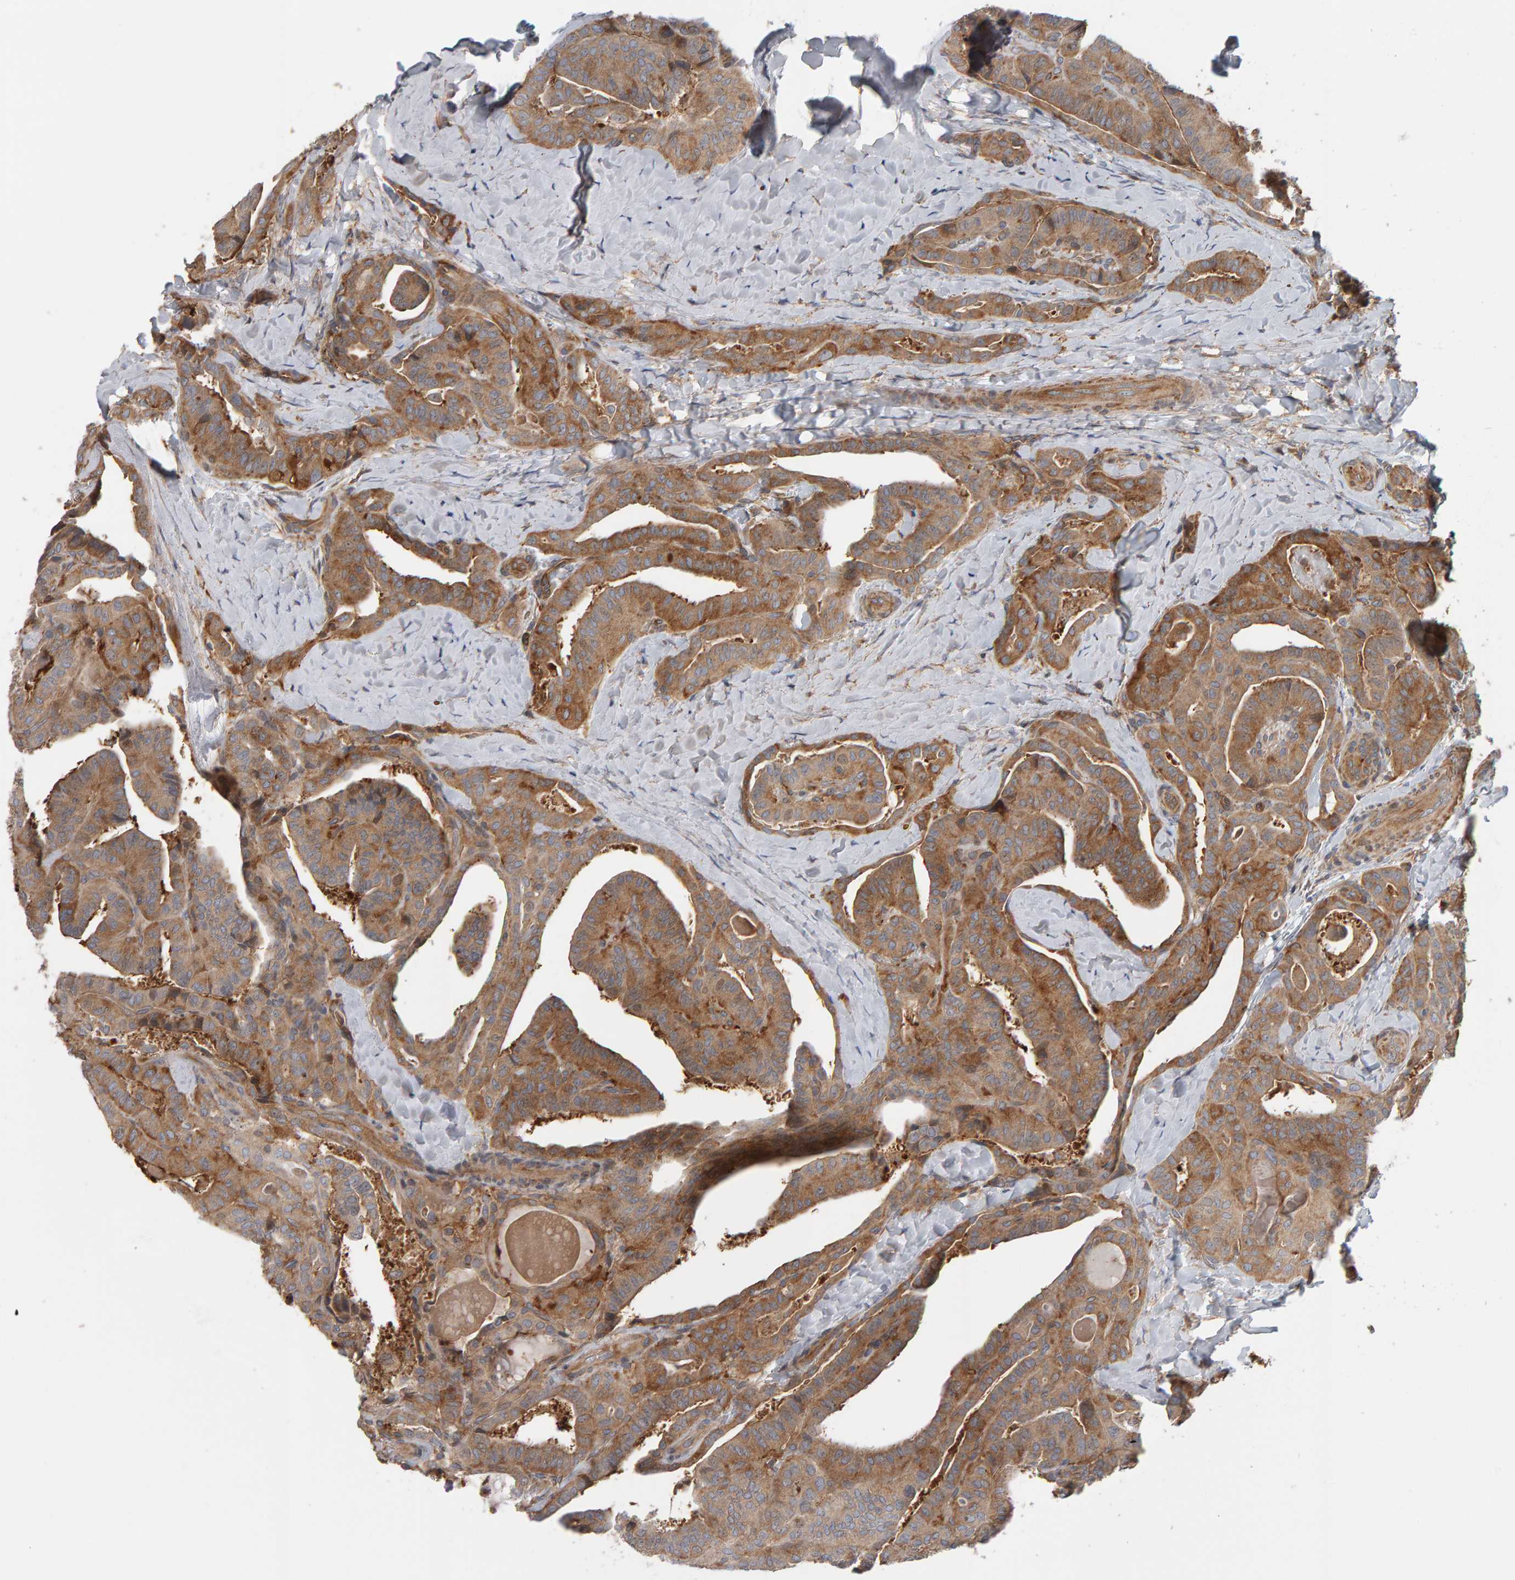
{"staining": {"intensity": "moderate", "quantity": ">75%", "location": "cytoplasmic/membranous"}, "tissue": "thyroid cancer", "cell_type": "Tumor cells", "image_type": "cancer", "snomed": [{"axis": "morphology", "description": "Papillary adenocarcinoma, NOS"}, {"axis": "topography", "description": "Thyroid gland"}], "caption": "Immunohistochemical staining of thyroid papillary adenocarcinoma reveals medium levels of moderate cytoplasmic/membranous expression in about >75% of tumor cells.", "gene": "C9orf72", "patient": {"sex": "male", "age": 77}}